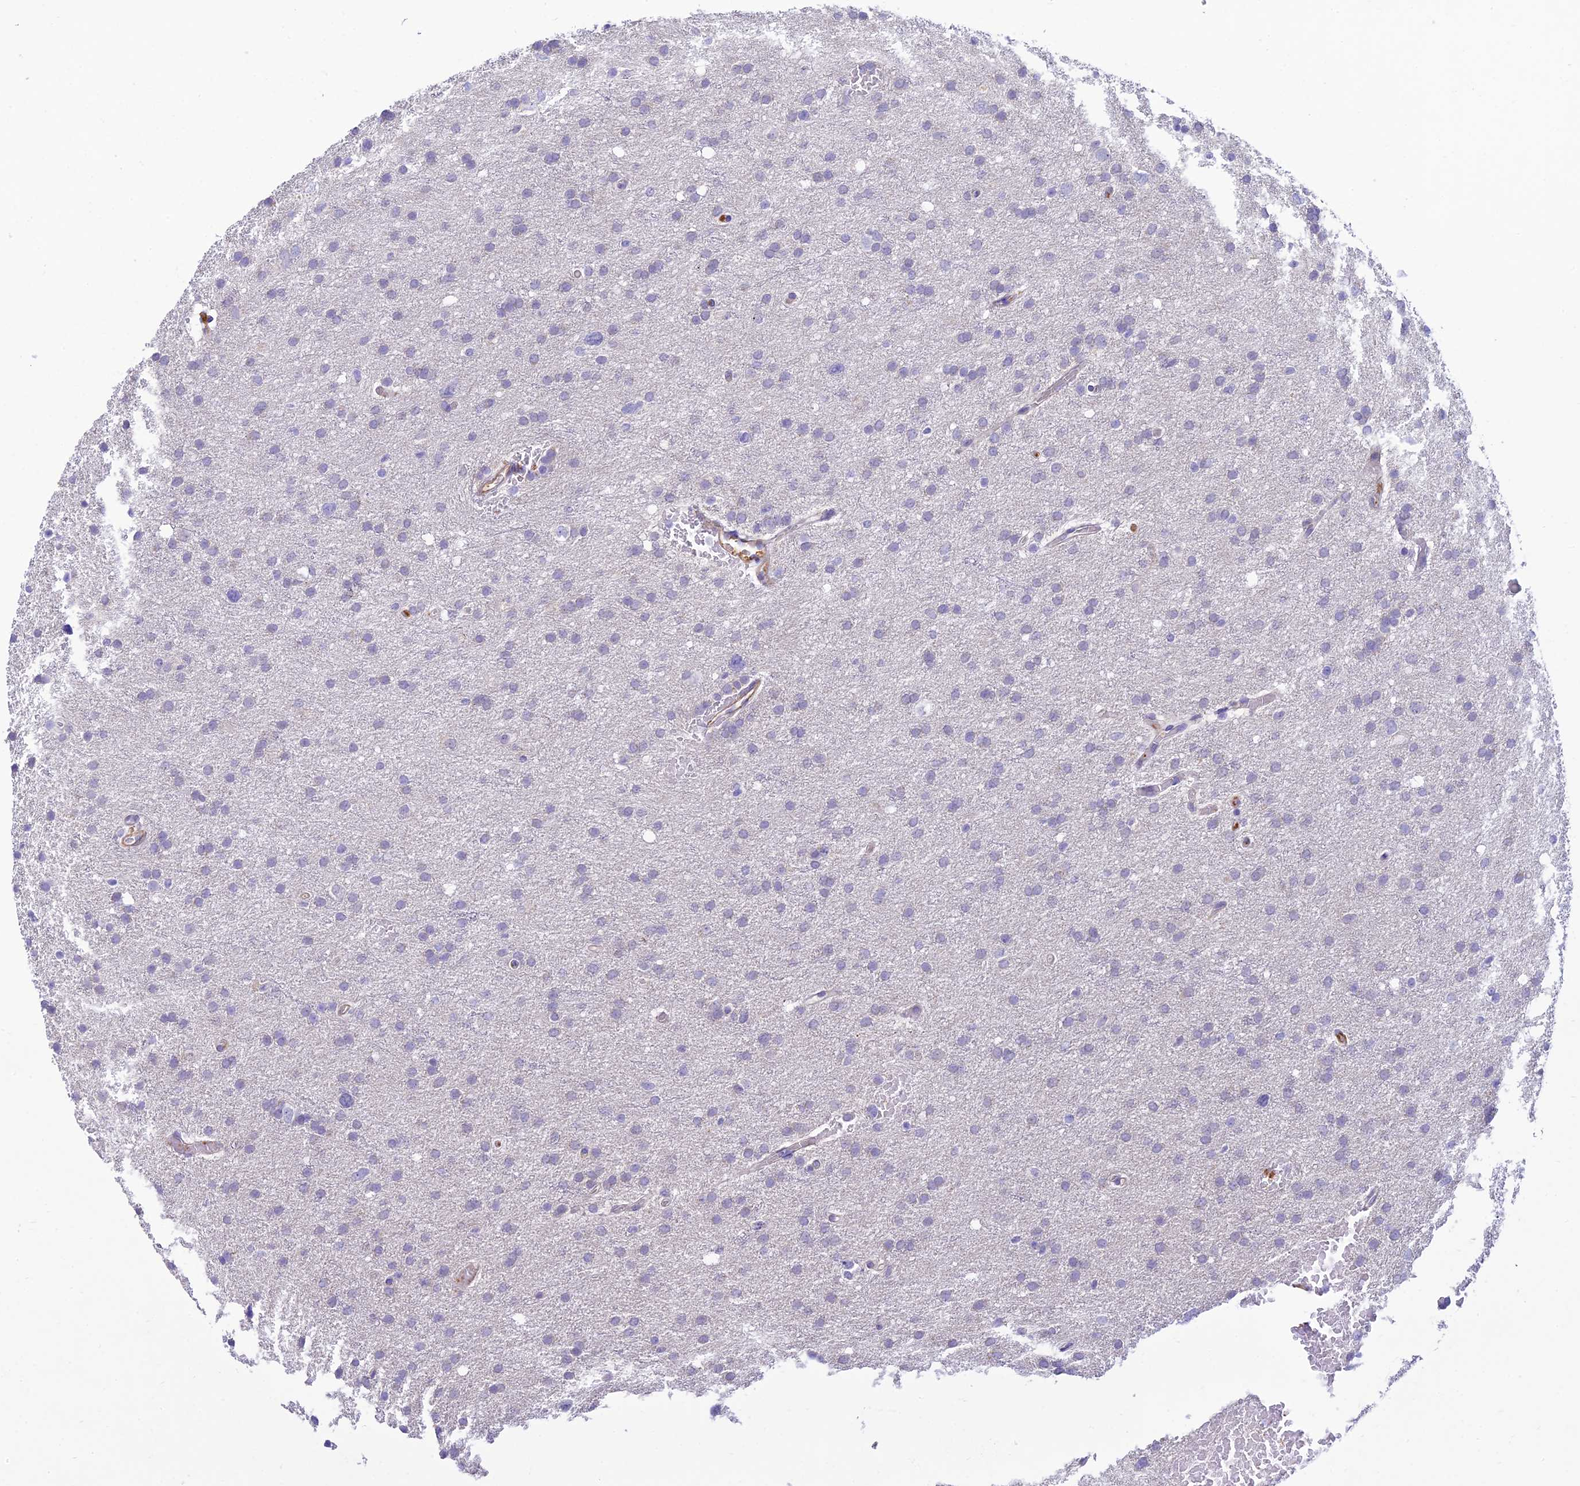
{"staining": {"intensity": "negative", "quantity": "none", "location": "none"}, "tissue": "glioma", "cell_type": "Tumor cells", "image_type": "cancer", "snomed": [{"axis": "morphology", "description": "Glioma, malignant, High grade"}, {"axis": "topography", "description": "Cerebral cortex"}], "caption": "Tumor cells are negative for protein expression in human high-grade glioma (malignant).", "gene": "FBXW4", "patient": {"sex": "female", "age": 36}}